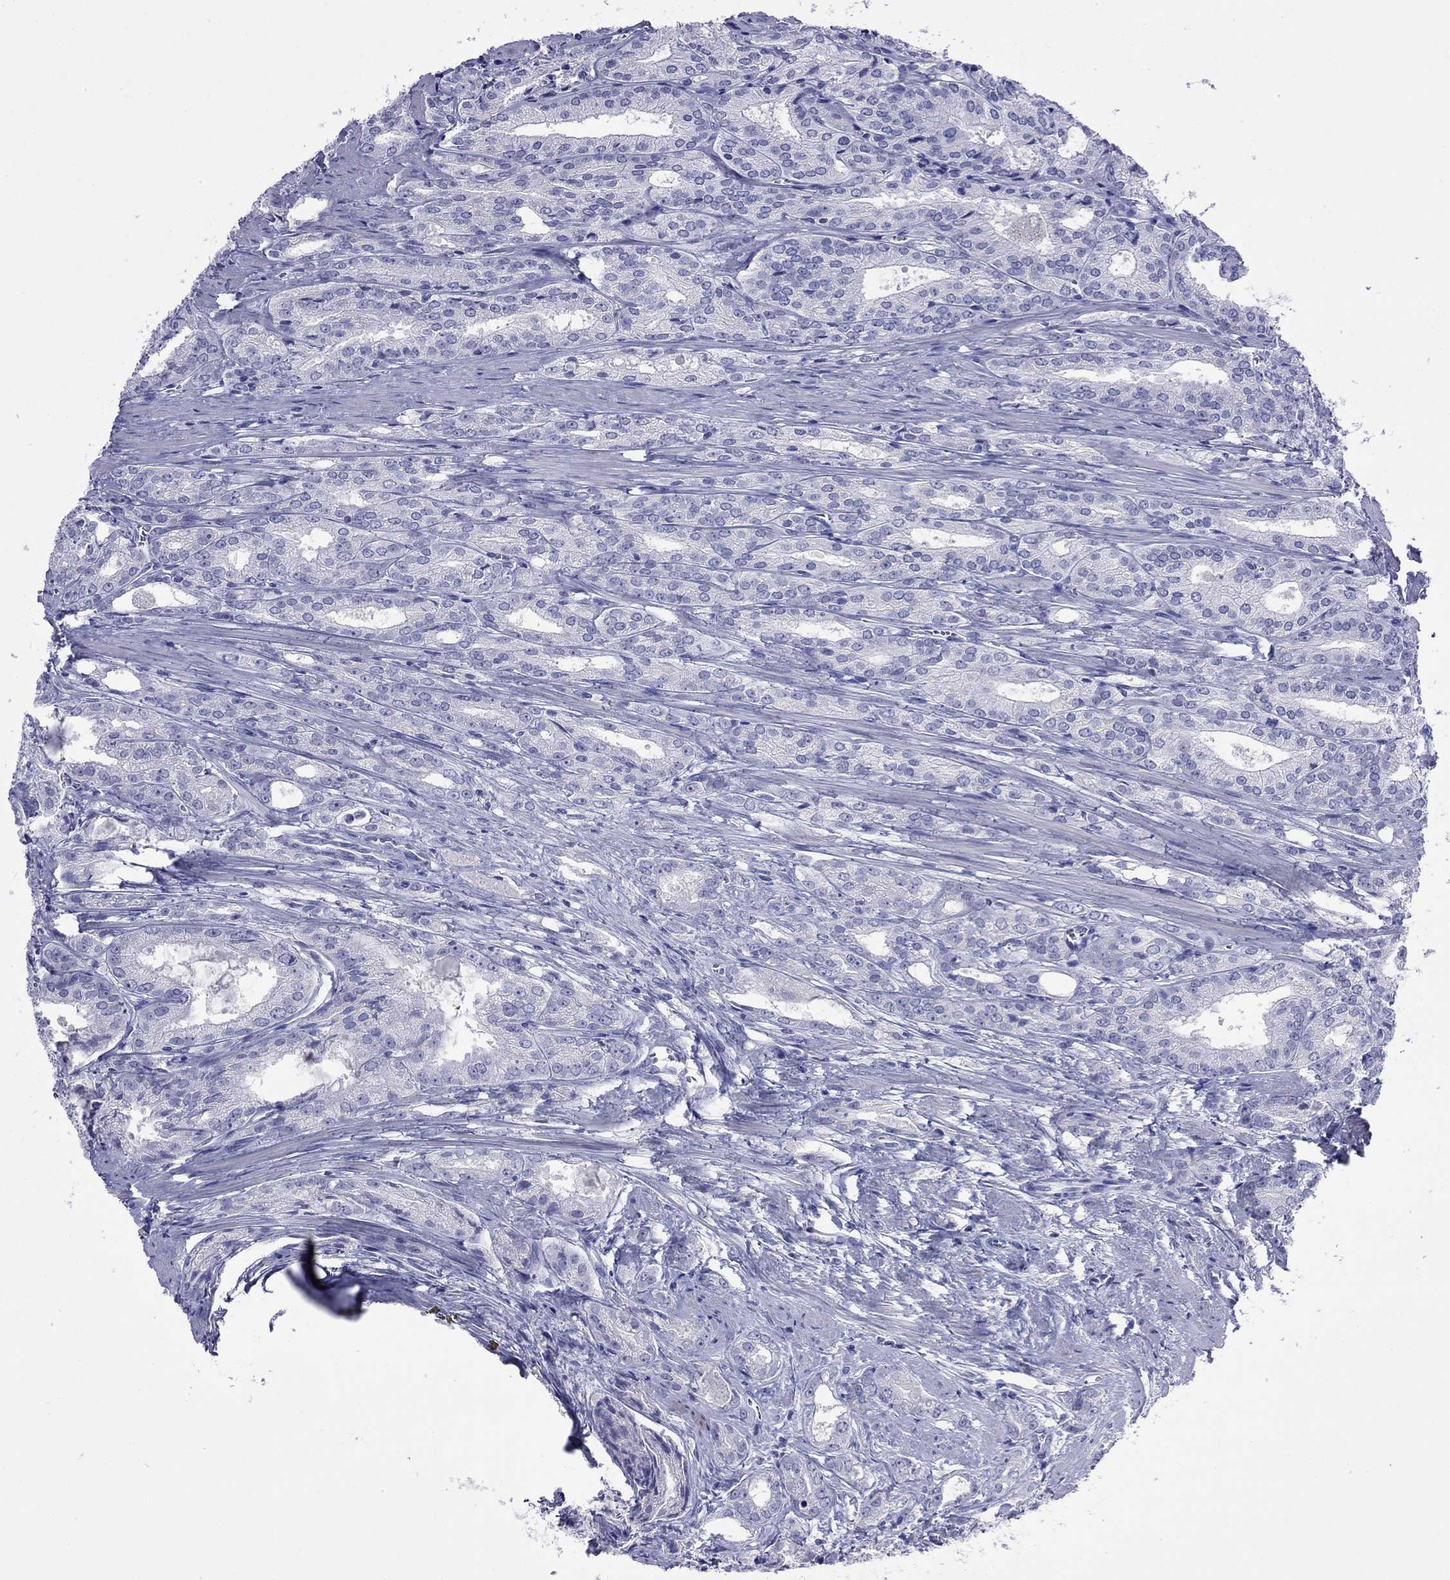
{"staining": {"intensity": "negative", "quantity": "none", "location": "none"}, "tissue": "prostate cancer", "cell_type": "Tumor cells", "image_type": "cancer", "snomed": [{"axis": "morphology", "description": "Adenocarcinoma, NOS"}, {"axis": "morphology", "description": "Adenocarcinoma, High grade"}, {"axis": "topography", "description": "Prostate"}], "caption": "This histopathology image is of prostate cancer (adenocarcinoma) stained with immunohistochemistry to label a protein in brown with the nuclei are counter-stained blue. There is no staining in tumor cells.", "gene": "FIGLA", "patient": {"sex": "male", "age": 70}}